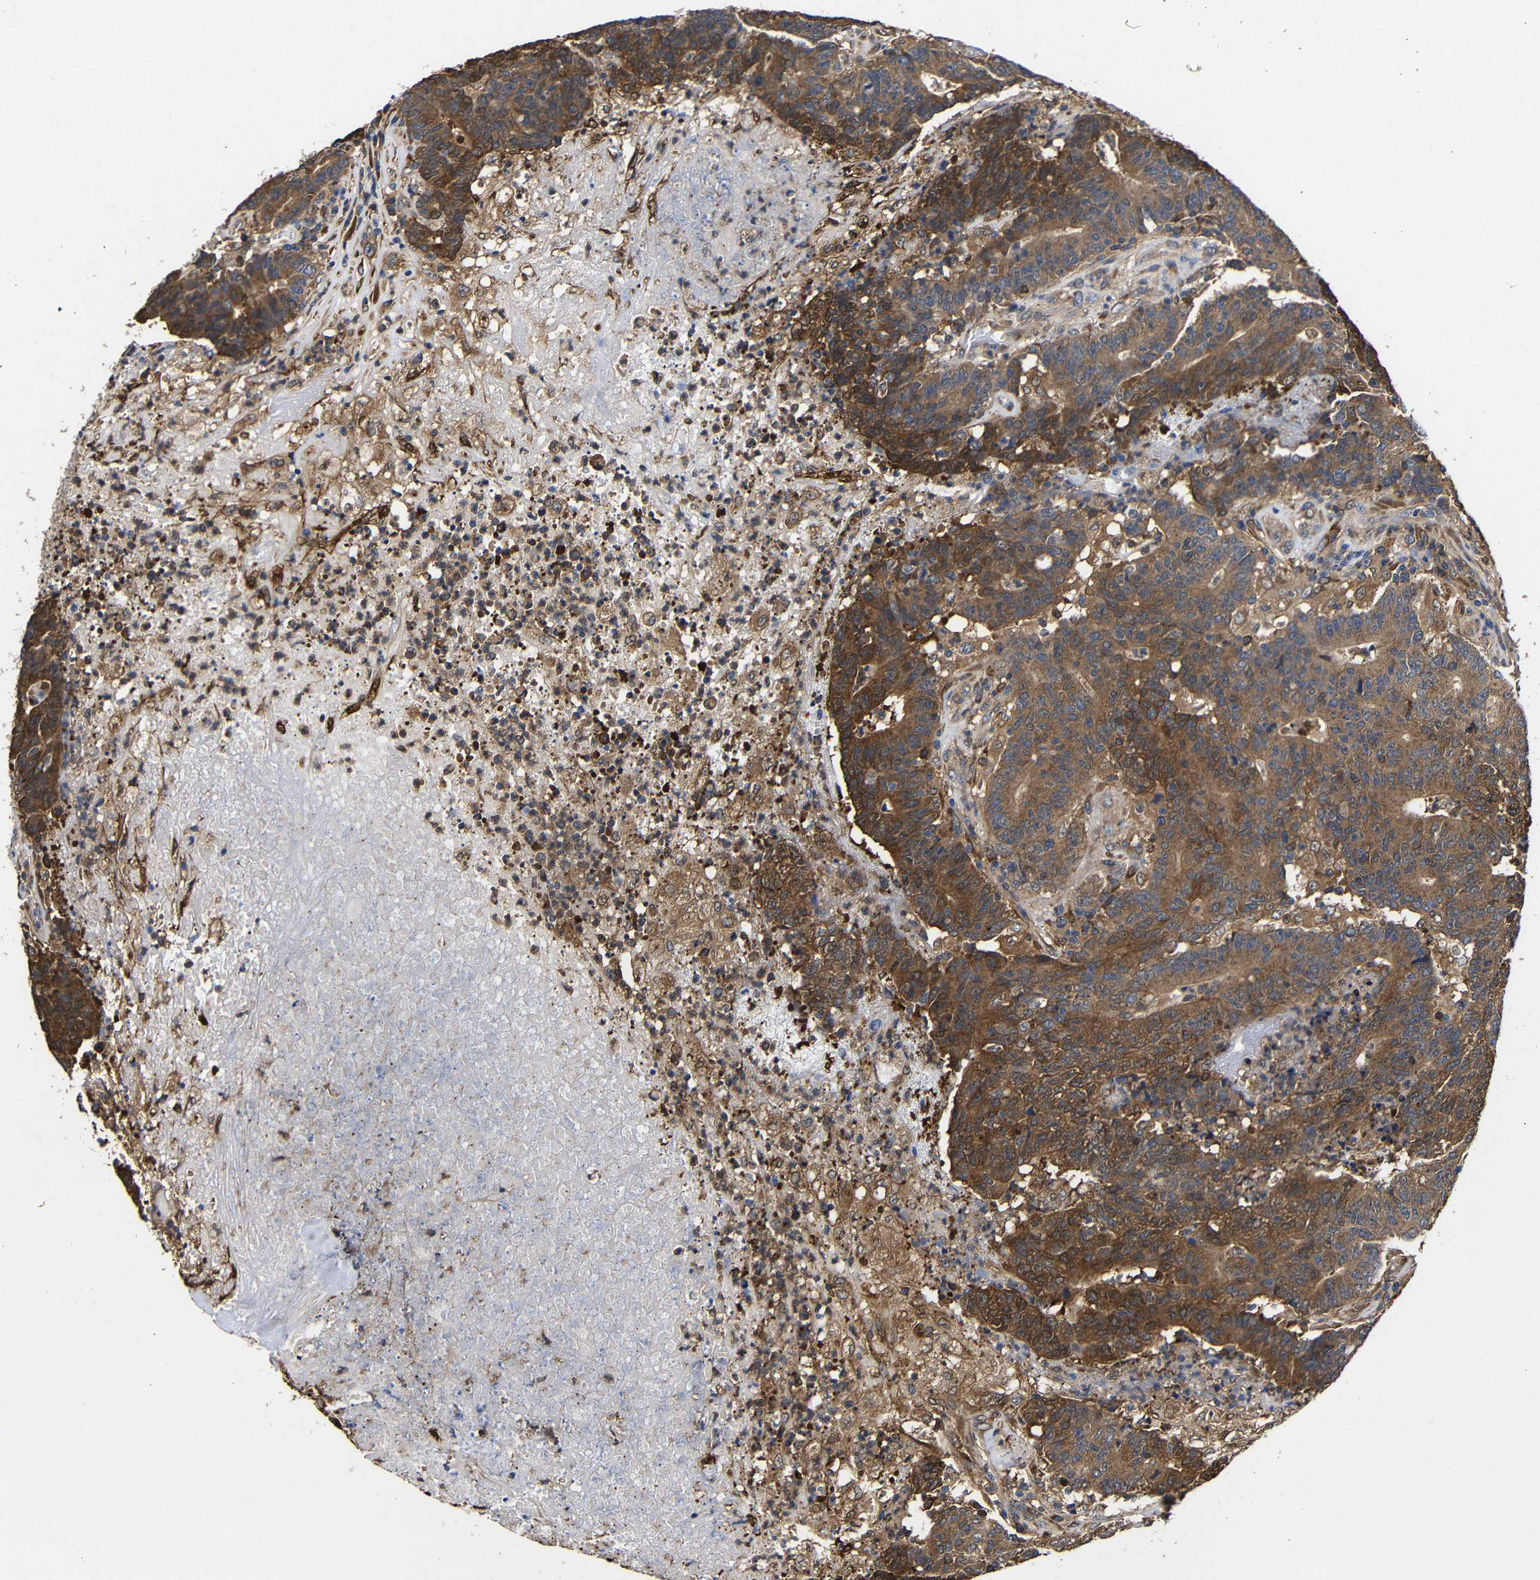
{"staining": {"intensity": "strong", "quantity": ">75%", "location": "cytoplasmic/membranous"}, "tissue": "colorectal cancer", "cell_type": "Tumor cells", "image_type": "cancer", "snomed": [{"axis": "morphology", "description": "Normal tissue, NOS"}, {"axis": "morphology", "description": "Adenocarcinoma, NOS"}, {"axis": "topography", "description": "Colon"}], "caption": "A brown stain shows strong cytoplasmic/membranous positivity of a protein in colorectal cancer tumor cells. The staining is performed using DAB brown chromogen to label protein expression. The nuclei are counter-stained blue using hematoxylin.", "gene": "LRRCC1", "patient": {"sex": "female", "age": 75}}